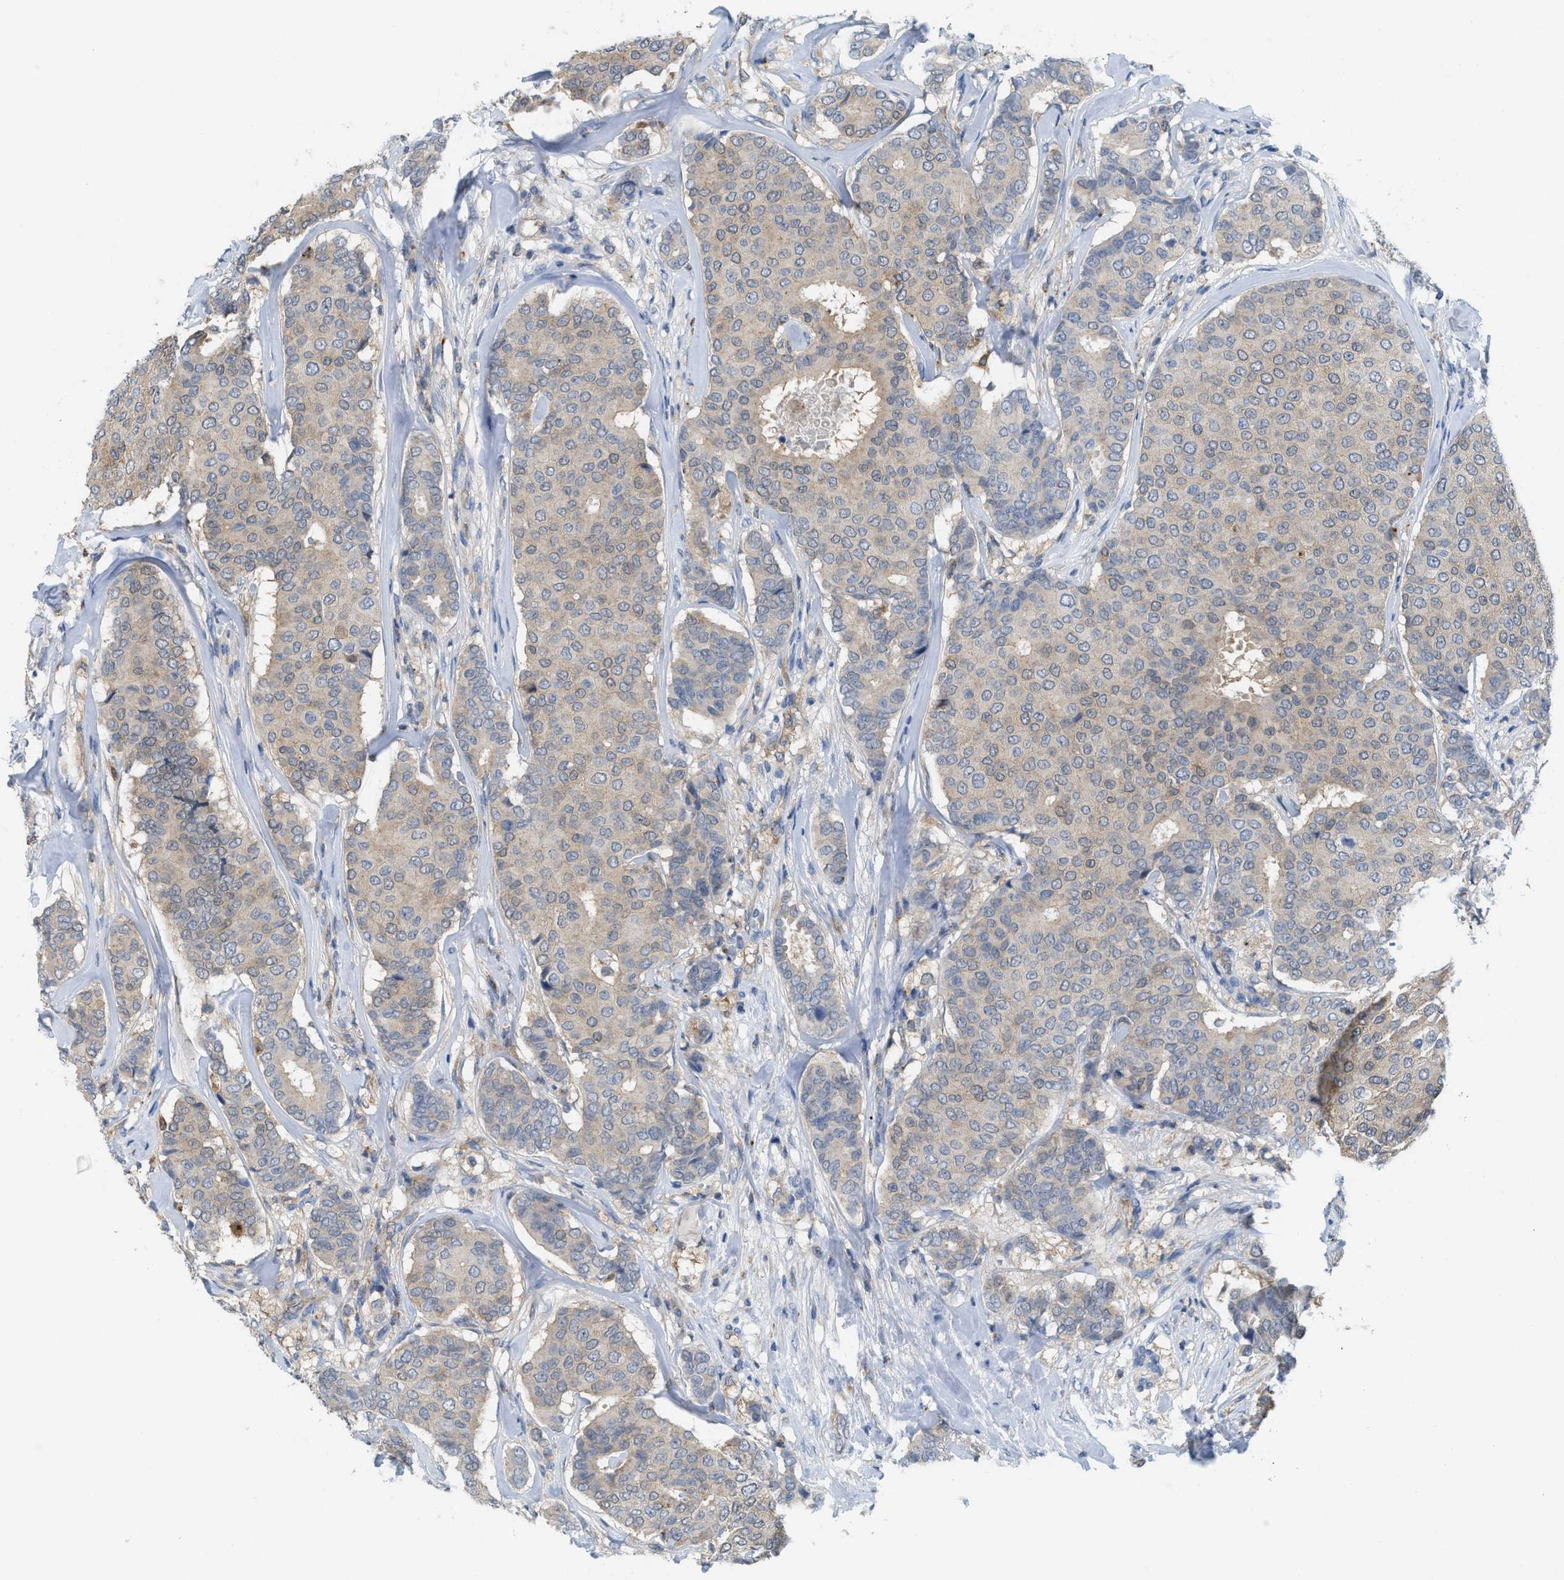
{"staining": {"intensity": "weak", "quantity": ">75%", "location": "cytoplasmic/membranous"}, "tissue": "breast cancer", "cell_type": "Tumor cells", "image_type": "cancer", "snomed": [{"axis": "morphology", "description": "Duct carcinoma"}, {"axis": "topography", "description": "Breast"}], "caption": "A high-resolution photomicrograph shows immunohistochemistry (IHC) staining of breast invasive ductal carcinoma, which demonstrates weak cytoplasmic/membranous positivity in about >75% of tumor cells.", "gene": "CSTB", "patient": {"sex": "female", "age": 75}}